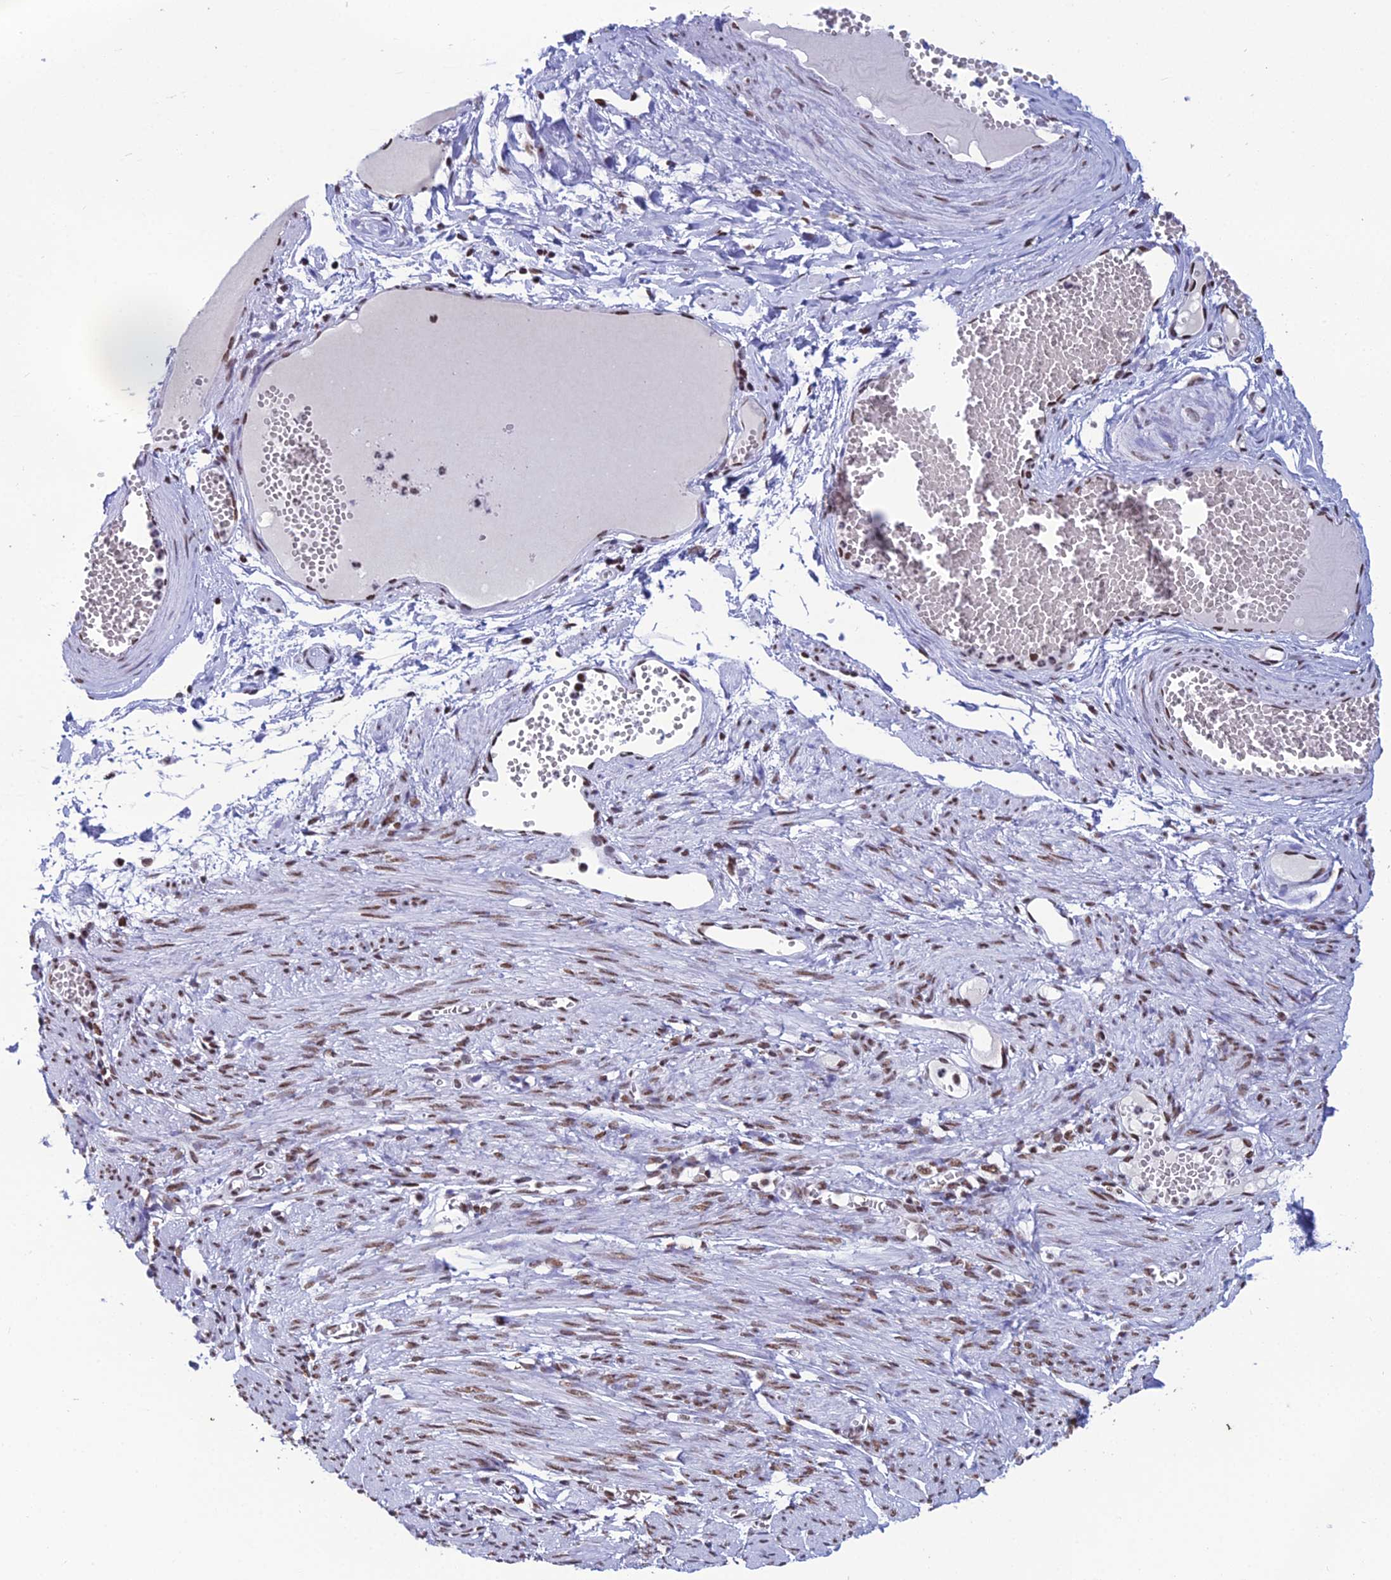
{"staining": {"intensity": "negative", "quantity": "none", "location": "none"}, "tissue": "adipose tissue", "cell_type": "Adipocytes", "image_type": "normal", "snomed": [{"axis": "morphology", "description": "Normal tissue, NOS"}, {"axis": "topography", "description": "Smooth muscle"}, {"axis": "topography", "description": "Peripheral nerve tissue"}], "caption": "Adipocytes show no significant staining in unremarkable adipose tissue.", "gene": "PRAMEF12", "patient": {"sex": "female", "age": 39}}